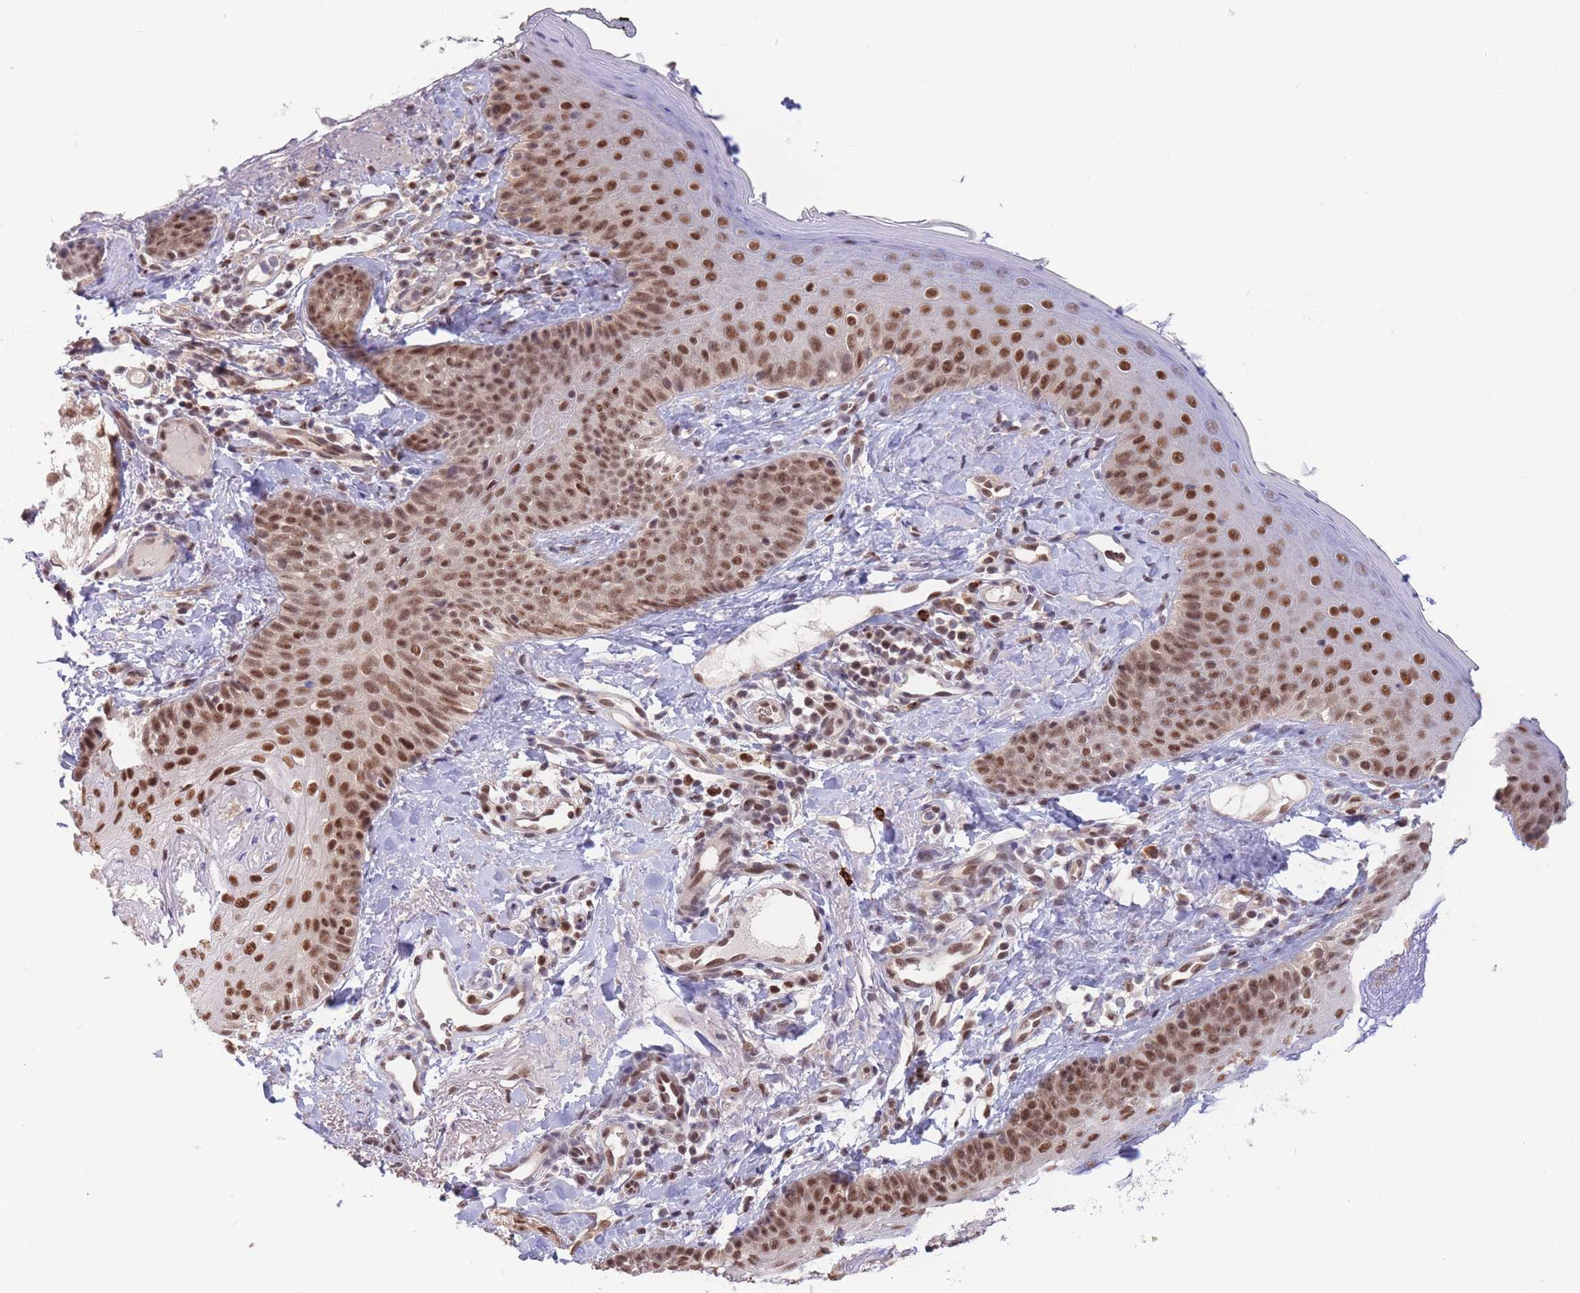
{"staining": {"intensity": "moderate", "quantity": ">75%", "location": "nuclear"}, "tissue": "skin", "cell_type": "Fibroblasts", "image_type": "normal", "snomed": [{"axis": "morphology", "description": "Normal tissue, NOS"}, {"axis": "topography", "description": "Skin"}], "caption": "Immunohistochemical staining of benign human skin exhibits medium levels of moderate nuclear positivity in about >75% of fibroblasts. The staining is performed using DAB brown chromogen to label protein expression. The nuclei are counter-stained blue using hematoxylin.", "gene": "SMAD9", "patient": {"sex": "male", "age": 57}}